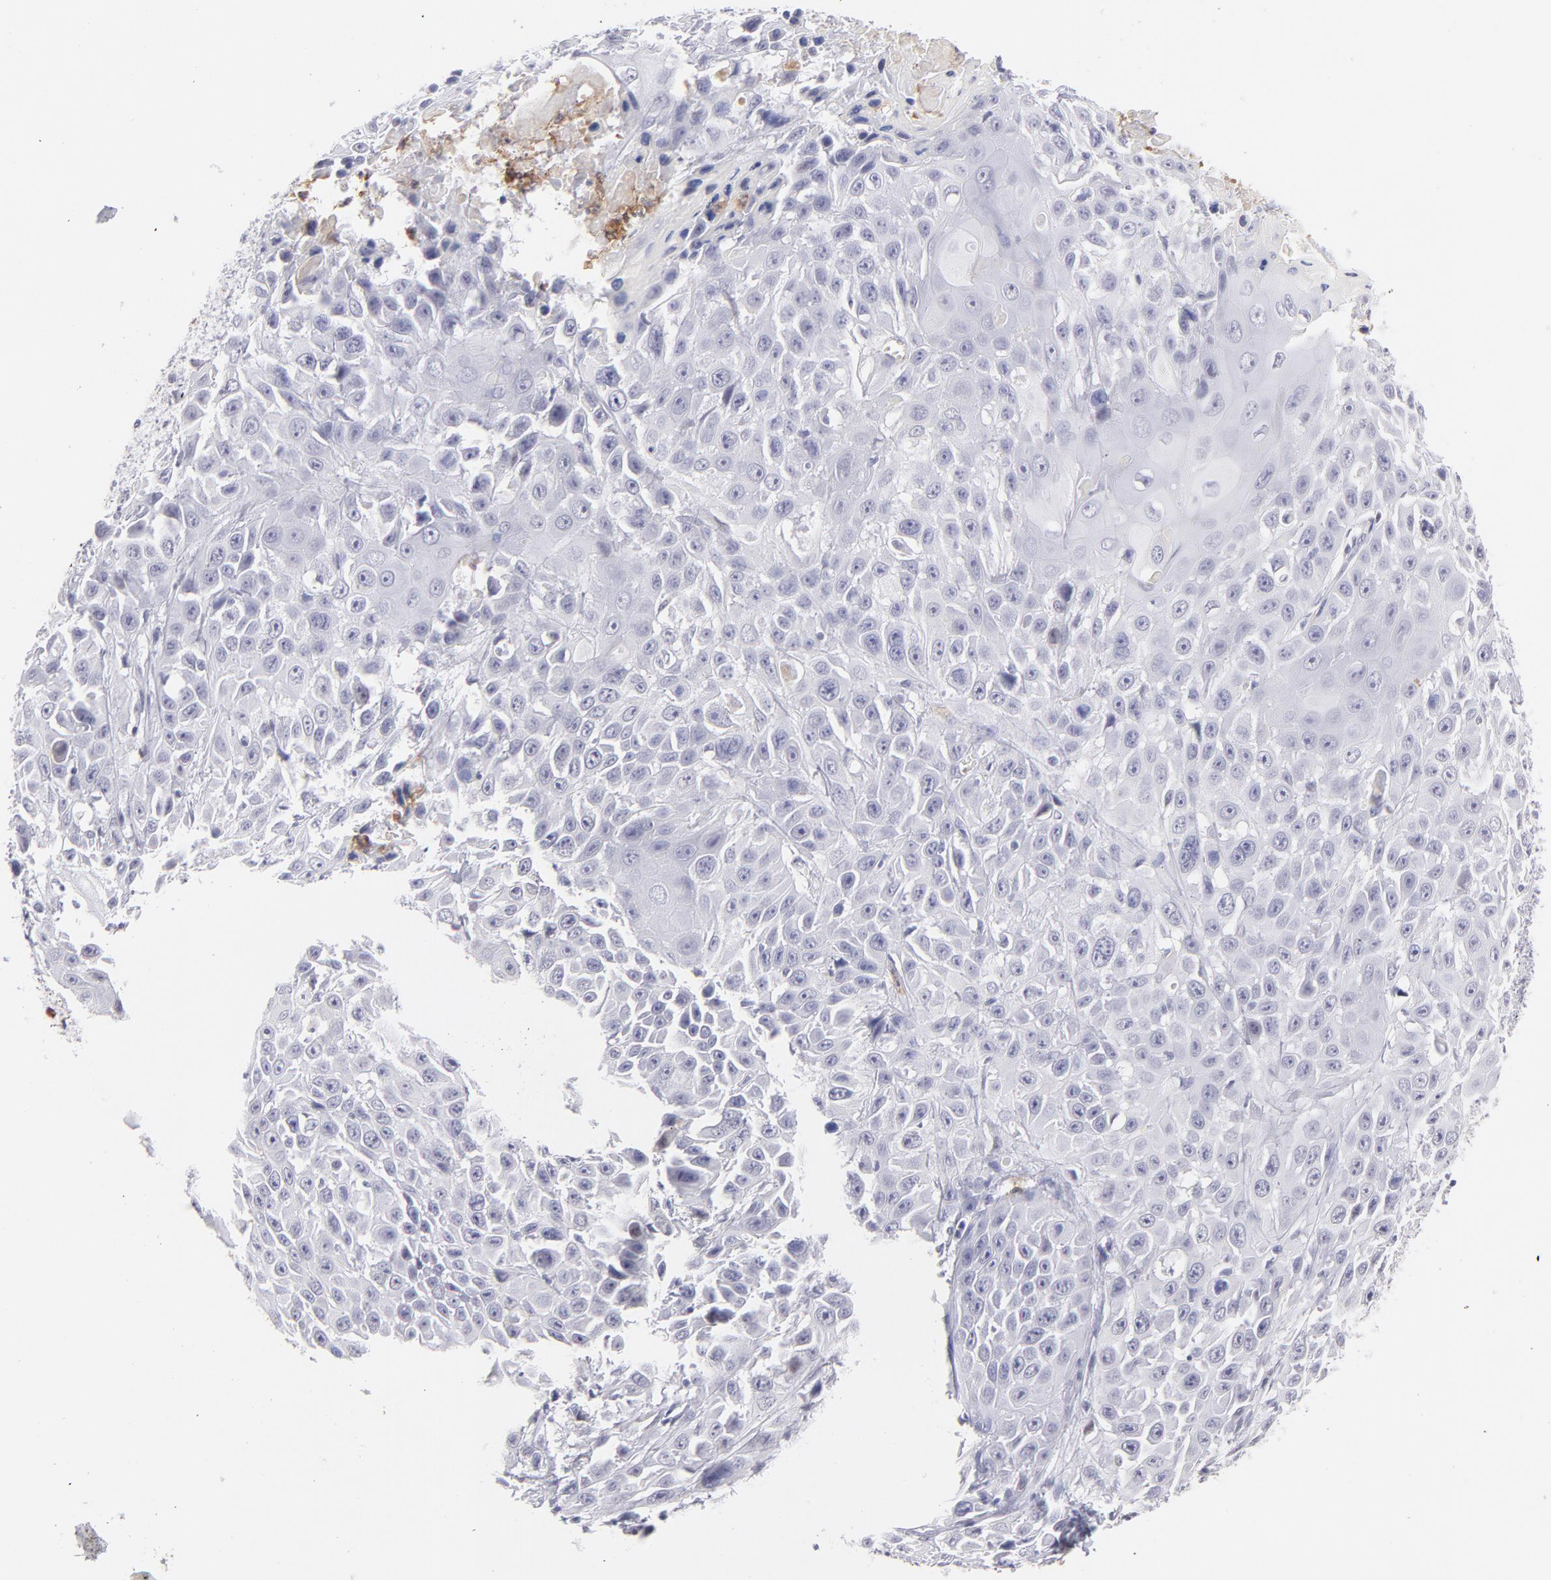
{"staining": {"intensity": "negative", "quantity": "none", "location": "none"}, "tissue": "cervical cancer", "cell_type": "Tumor cells", "image_type": "cancer", "snomed": [{"axis": "morphology", "description": "Squamous cell carcinoma, NOS"}, {"axis": "topography", "description": "Cervix"}], "caption": "Immunohistochemistry (IHC) of cervical squamous cell carcinoma exhibits no staining in tumor cells.", "gene": "LTB4R", "patient": {"sex": "female", "age": 39}}